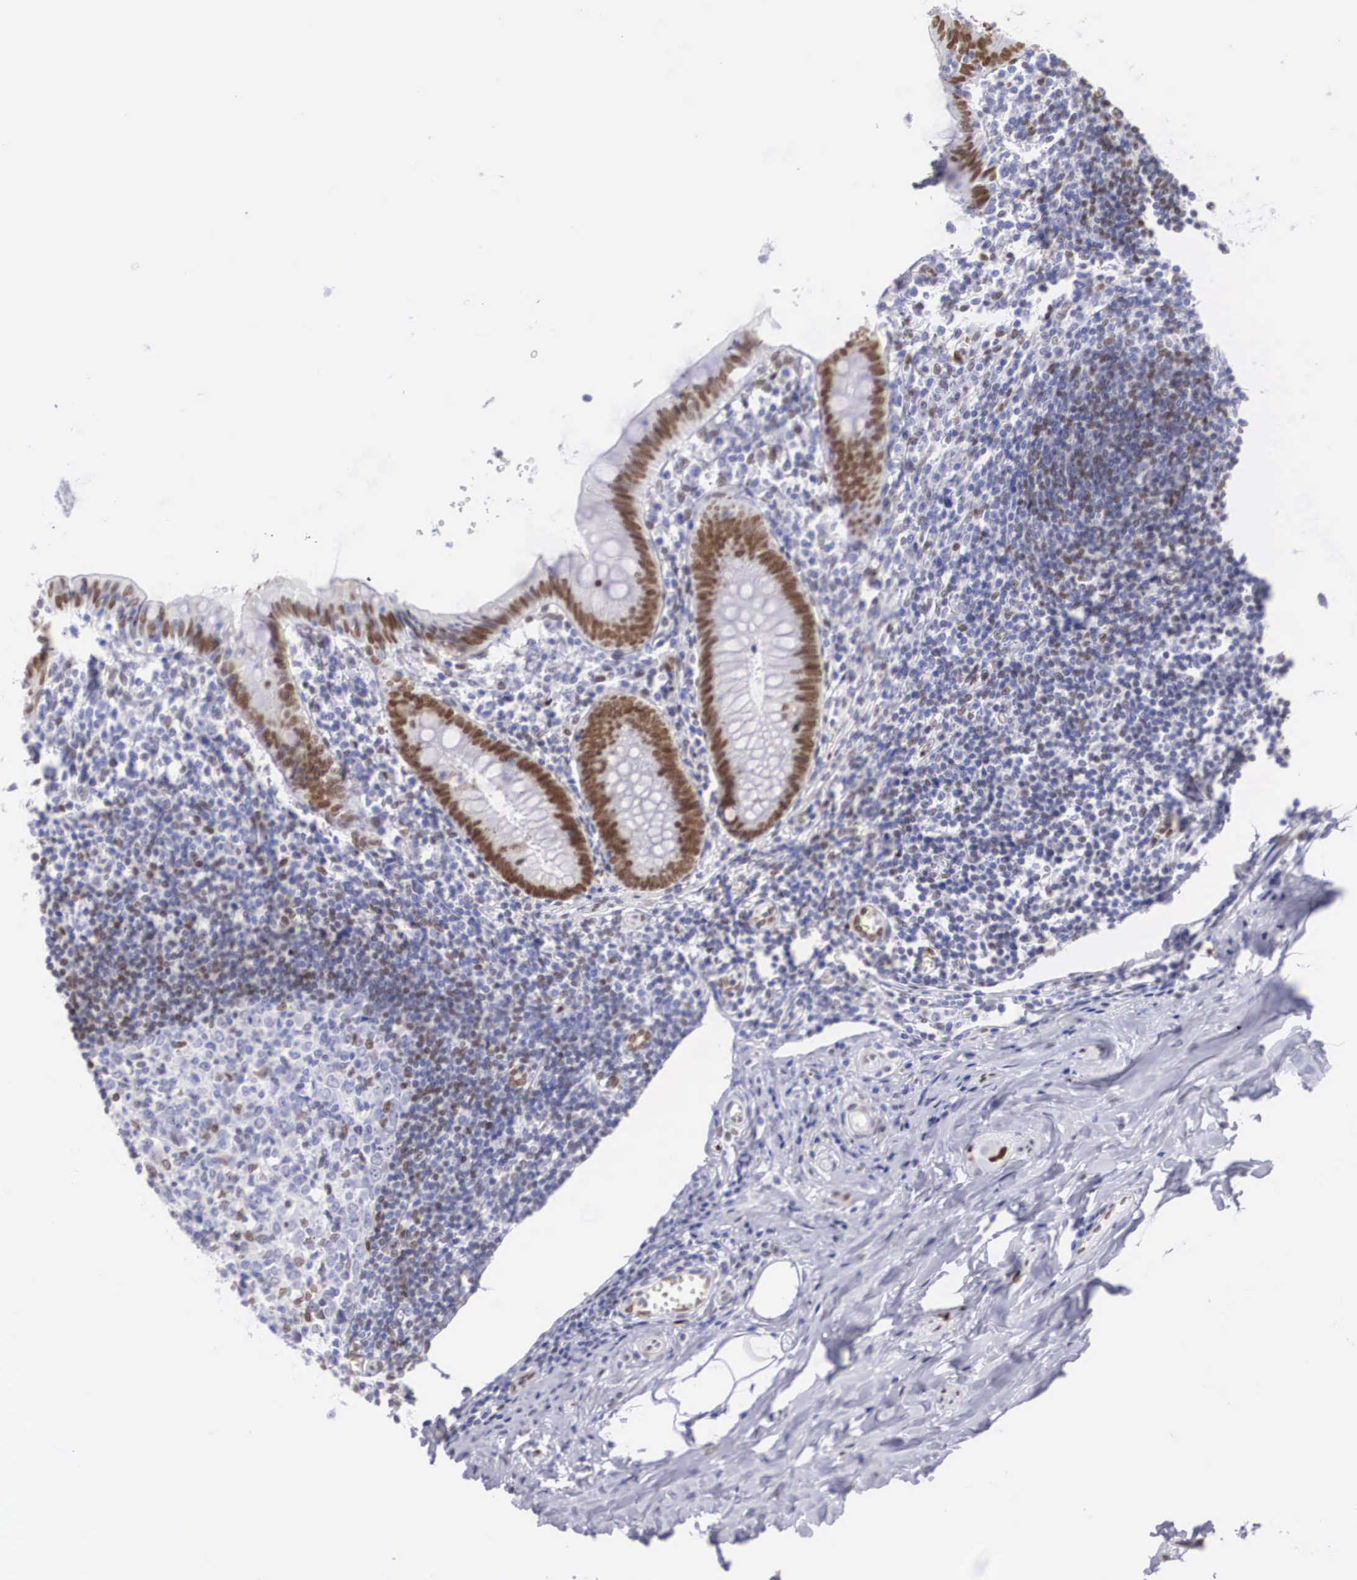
{"staining": {"intensity": "moderate", "quantity": ">75%", "location": "nuclear"}, "tissue": "appendix", "cell_type": "Glandular cells", "image_type": "normal", "snomed": [{"axis": "morphology", "description": "Normal tissue, NOS"}, {"axis": "topography", "description": "Appendix"}], "caption": "Protein positivity by IHC shows moderate nuclear staining in about >75% of glandular cells in benign appendix. (brown staining indicates protein expression, while blue staining denotes nuclei).", "gene": "HMGN5", "patient": {"sex": "female", "age": 19}}